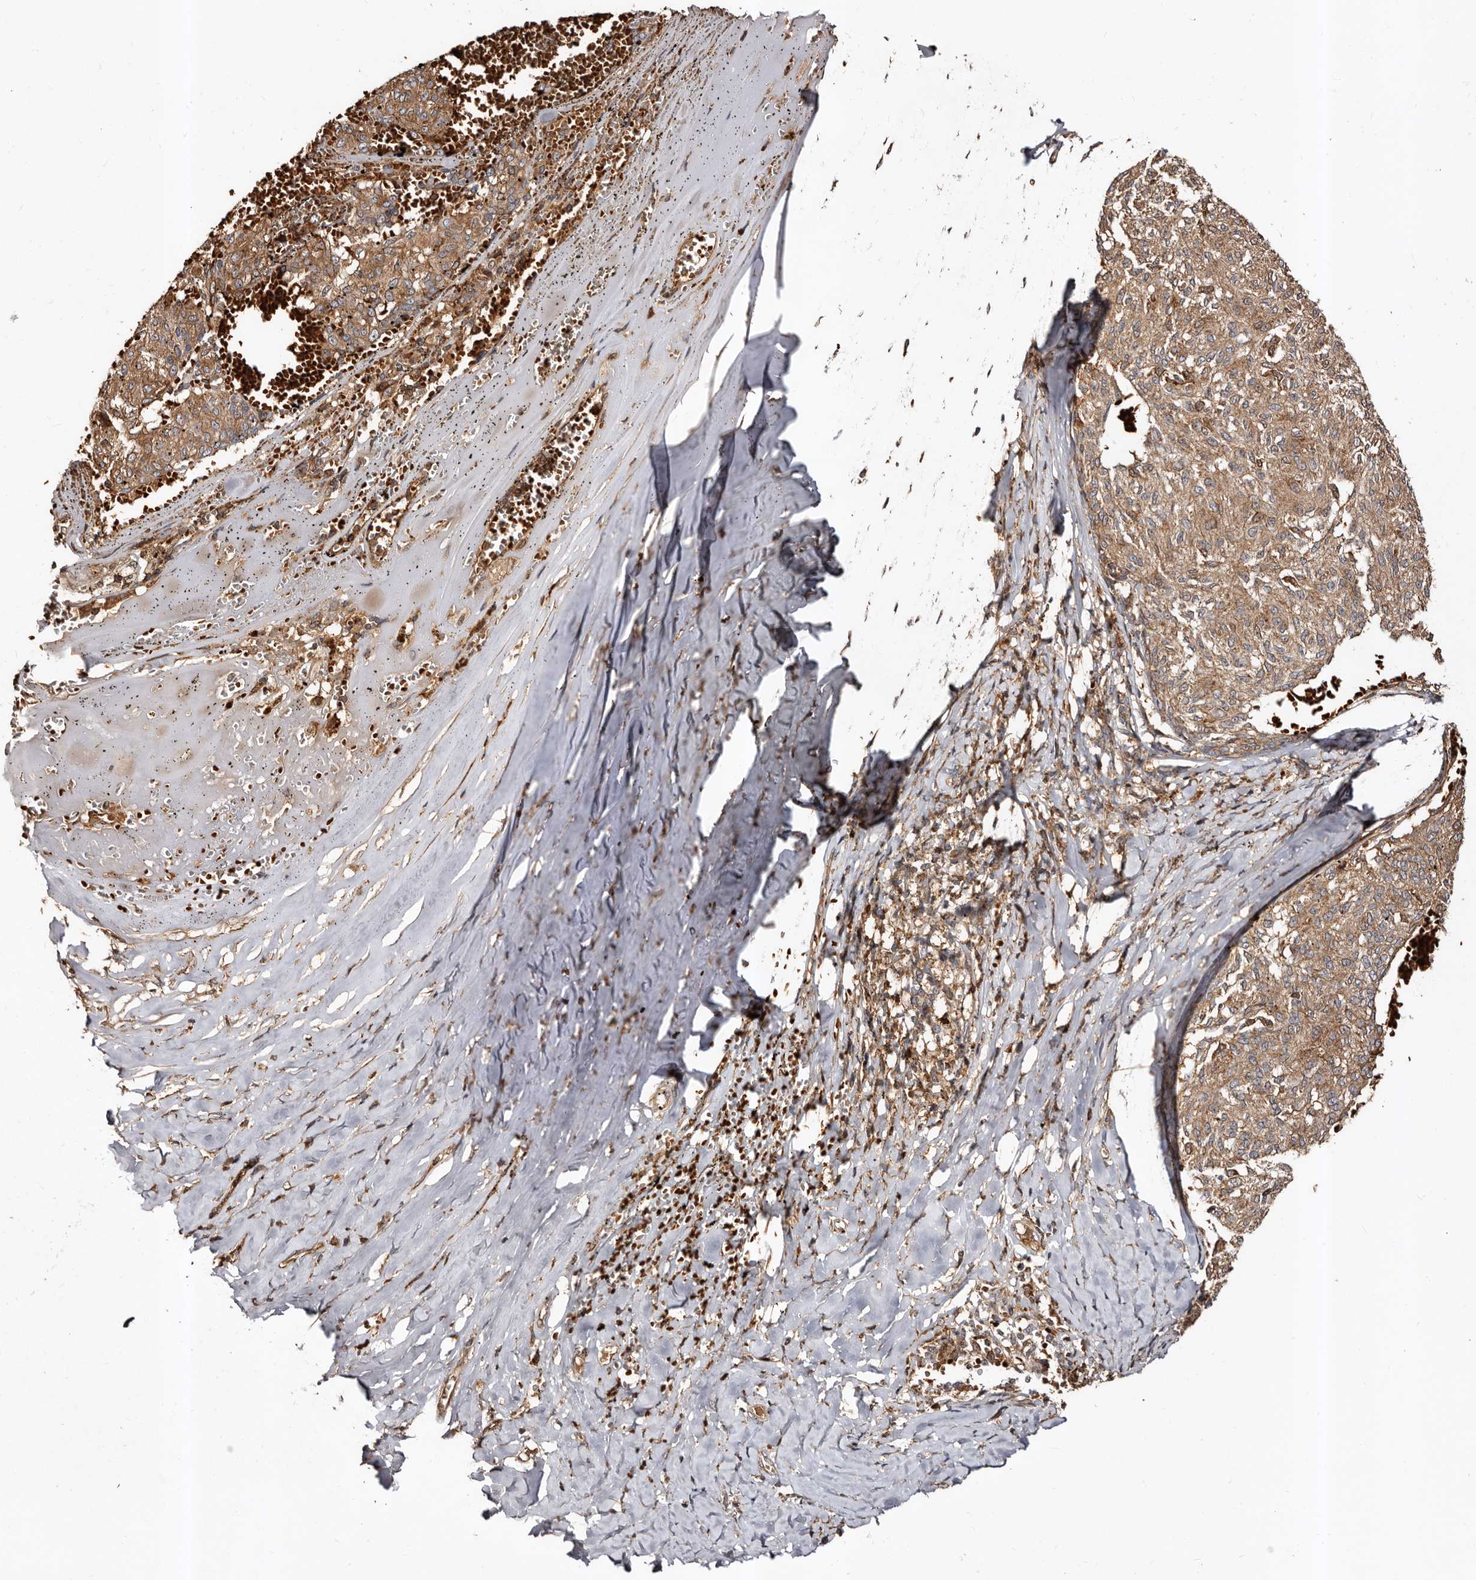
{"staining": {"intensity": "moderate", "quantity": ">75%", "location": "cytoplasmic/membranous"}, "tissue": "melanoma", "cell_type": "Tumor cells", "image_type": "cancer", "snomed": [{"axis": "morphology", "description": "Malignant melanoma, NOS"}, {"axis": "topography", "description": "Skin"}], "caption": "Tumor cells exhibit medium levels of moderate cytoplasmic/membranous positivity in approximately >75% of cells in malignant melanoma.", "gene": "BAX", "patient": {"sex": "female", "age": 72}}